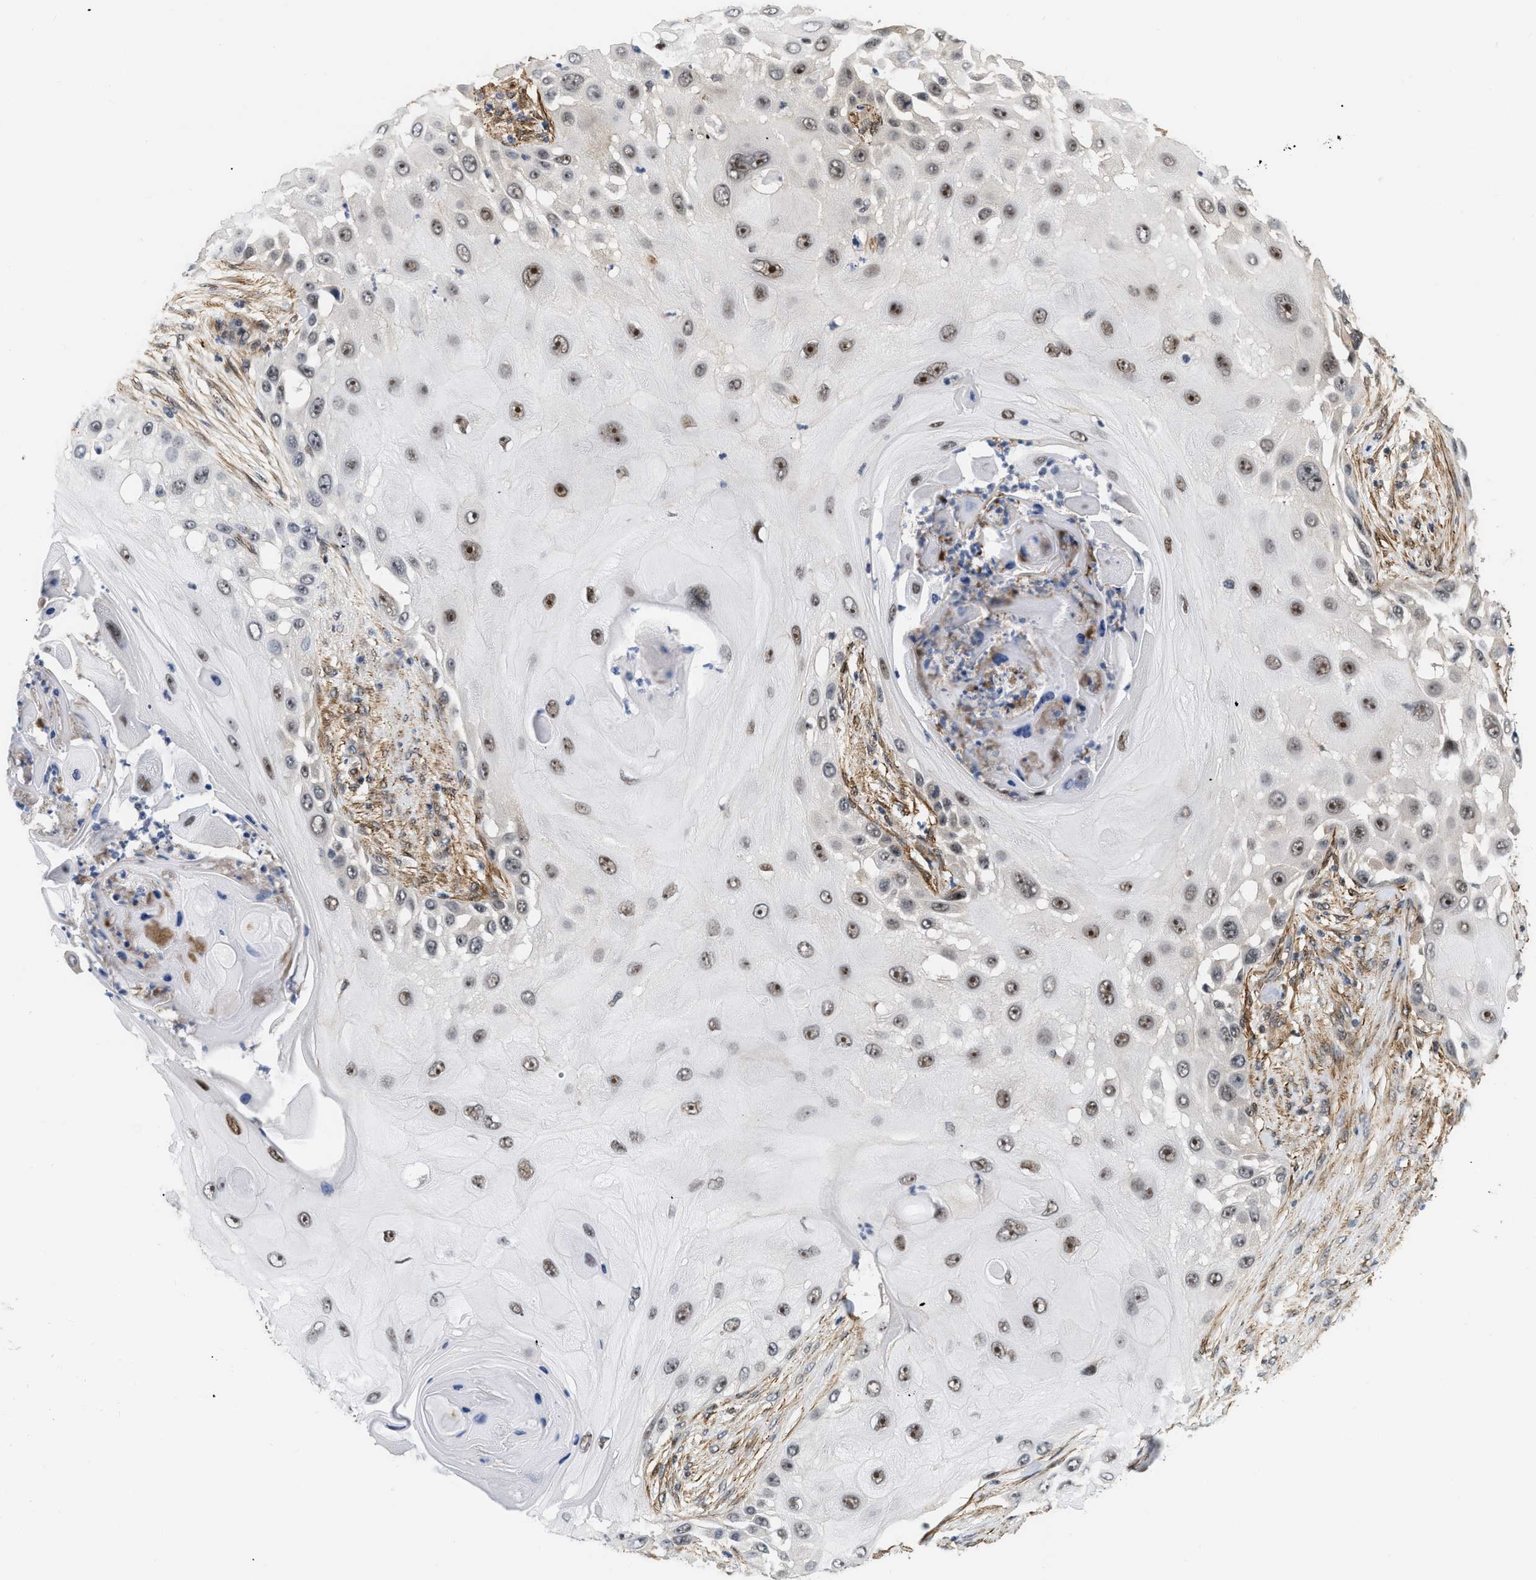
{"staining": {"intensity": "moderate", "quantity": "25%-75%", "location": "nuclear"}, "tissue": "skin cancer", "cell_type": "Tumor cells", "image_type": "cancer", "snomed": [{"axis": "morphology", "description": "Squamous cell carcinoma, NOS"}, {"axis": "topography", "description": "Skin"}], "caption": "Skin squamous cell carcinoma stained for a protein shows moderate nuclear positivity in tumor cells.", "gene": "GPRASP2", "patient": {"sex": "female", "age": 44}}